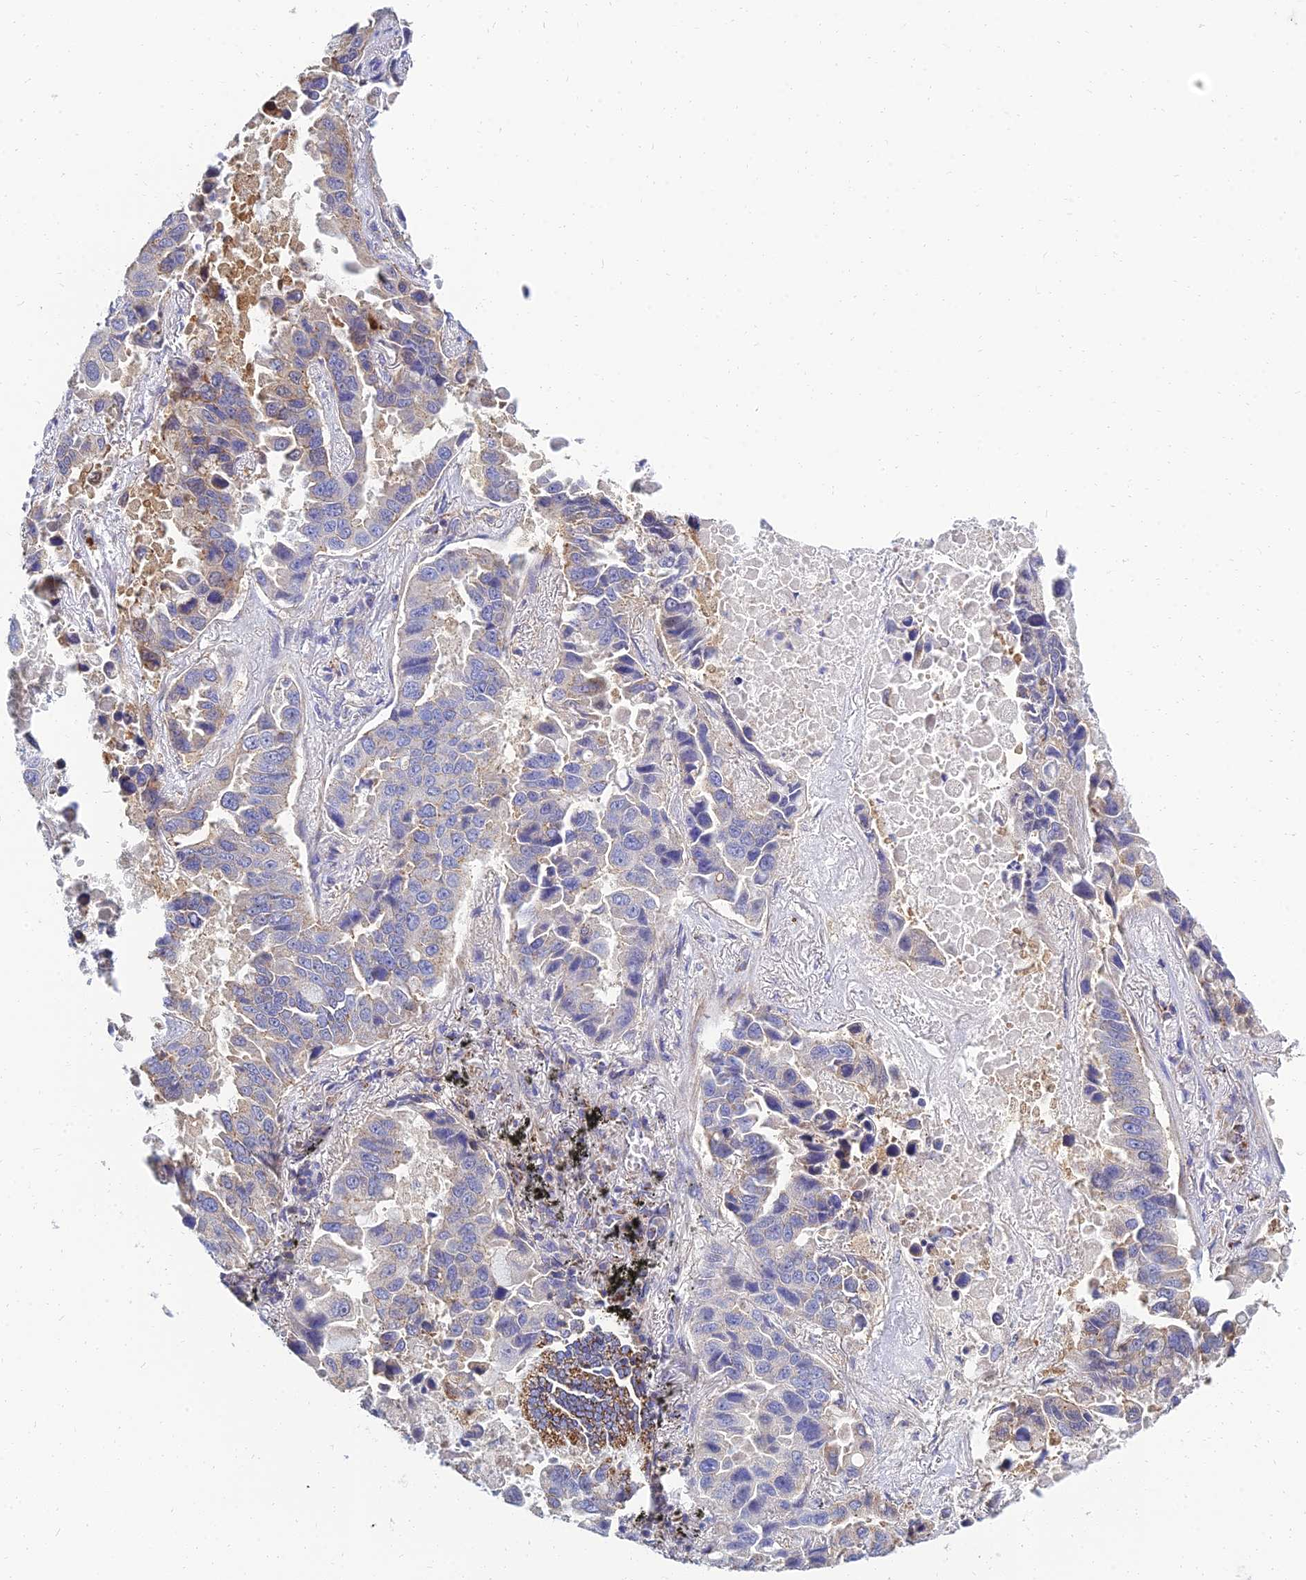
{"staining": {"intensity": "weak", "quantity": "25%-75%", "location": "cytoplasmic/membranous"}, "tissue": "lung cancer", "cell_type": "Tumor cells", "image_type": "cancer", "snomed": [{"axis": "morphology", "description": "Adenocarcinoma, NOS"}, {"axis": "topography", "description": "Lung"}], "caption": "A high-resolution micrograph shows immunohistochemistry staining of lung cancer (adenocarcinoma), which shows weak cytoplasmic/membranous expression in approximately 25%-75% of tumor cells.", "gene": "NPY", "patient": {"sex": "male", "age": 64}}